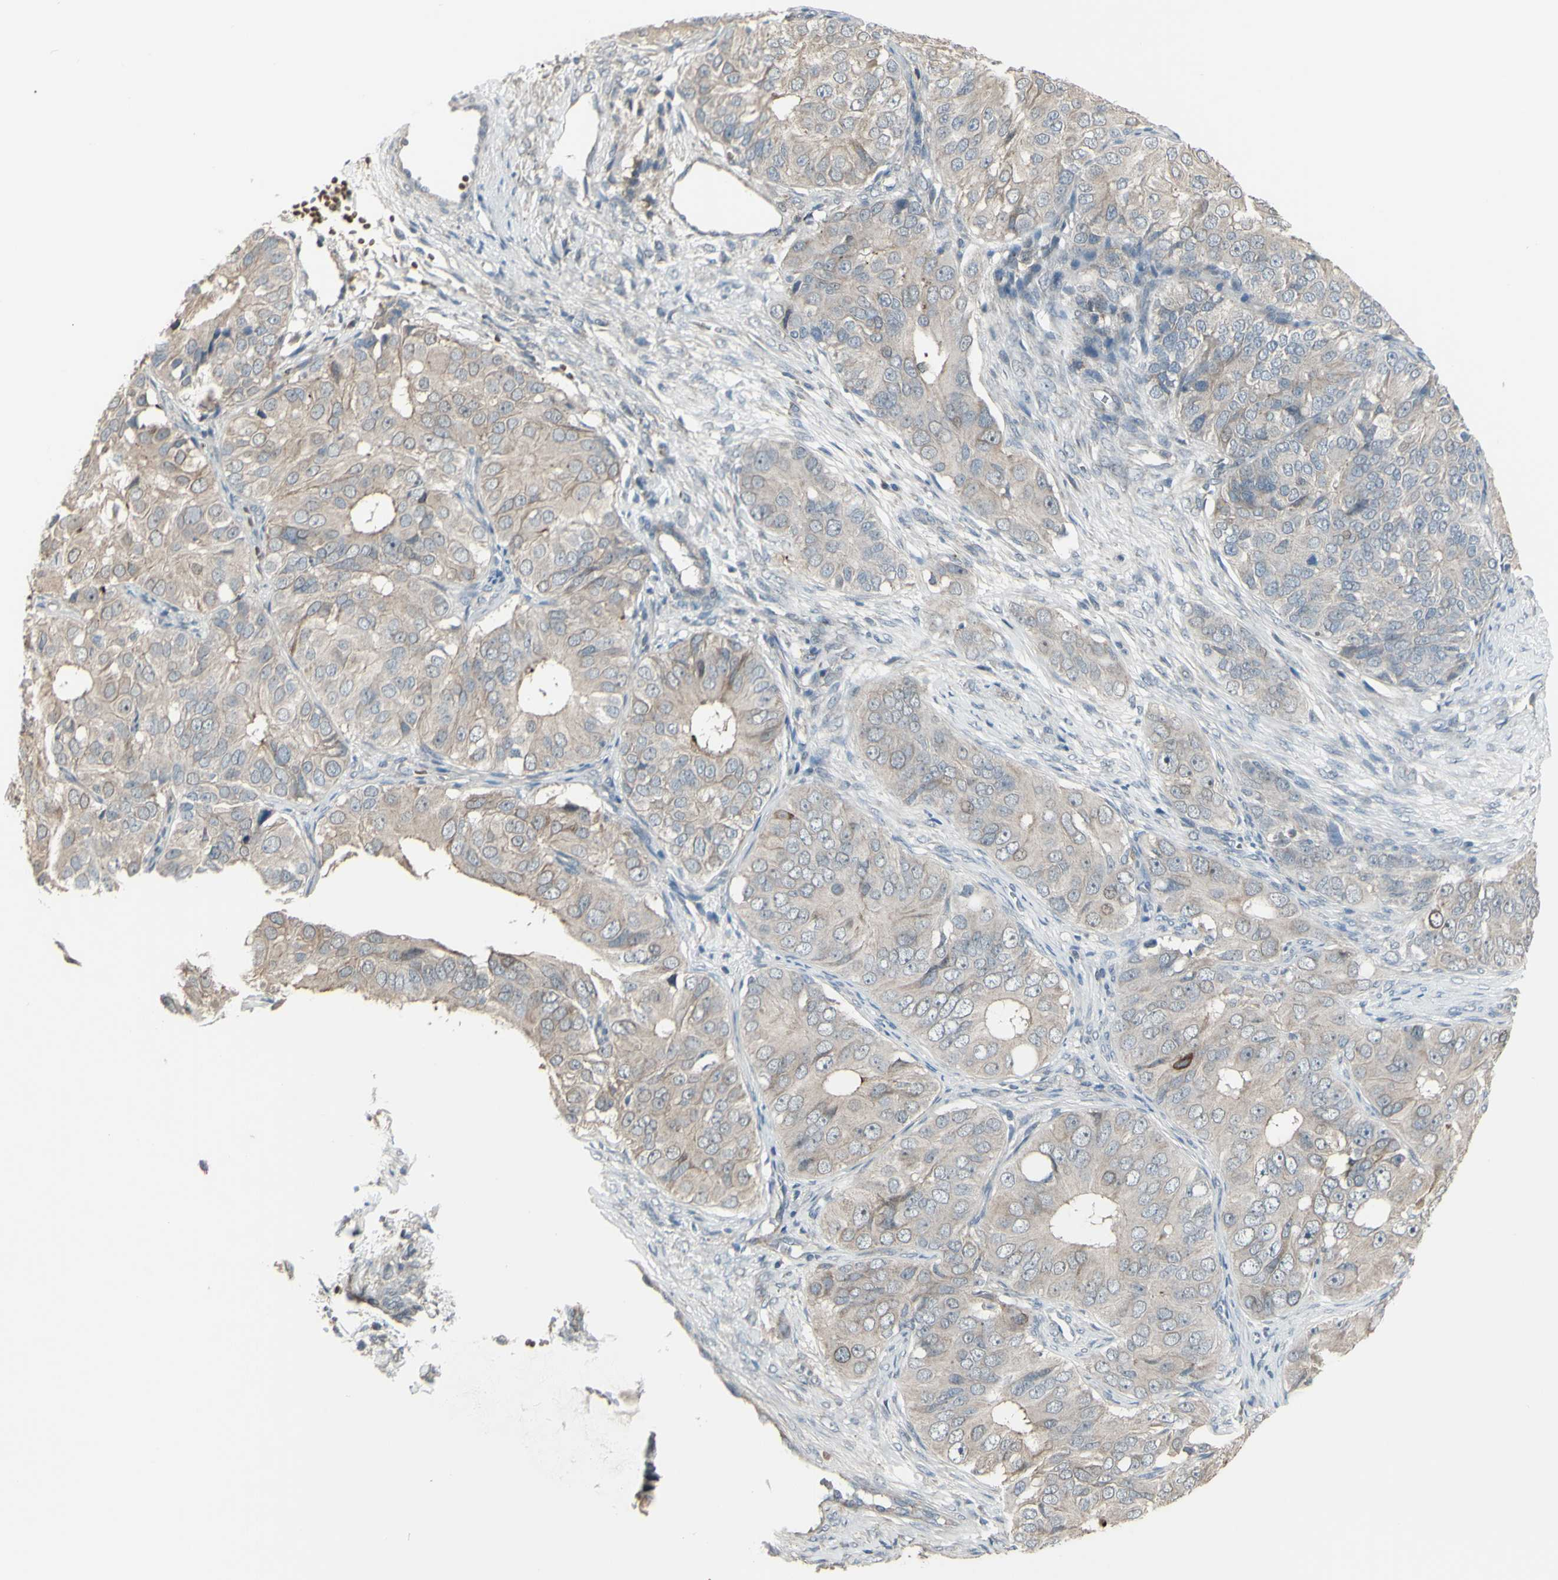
{"staining": {"intensity": "weak", "quantity": ">75%", "location": "cytoplasmic/membranous"}, "tissue": "ovarian cancer", "cell_type": "Tumor cells", "image_type": "cancer", "snomed": [{"axis": "morphology", "description": "Carcinoma, endometroid"}, {"axis": "topography", "description": "Ovary"}], "caption": "DAB immunohistochemical staining of human endometroid carcinoma (ovarian) shows weak cytoplasmic/membranous protein positivity in approximately >75% of tumor cells. The protein of interest is shown in brown color, while the nuclei are stained blue.", "gene": "GRAMD1B", "patient": {"sex": "female", "age": 51}}